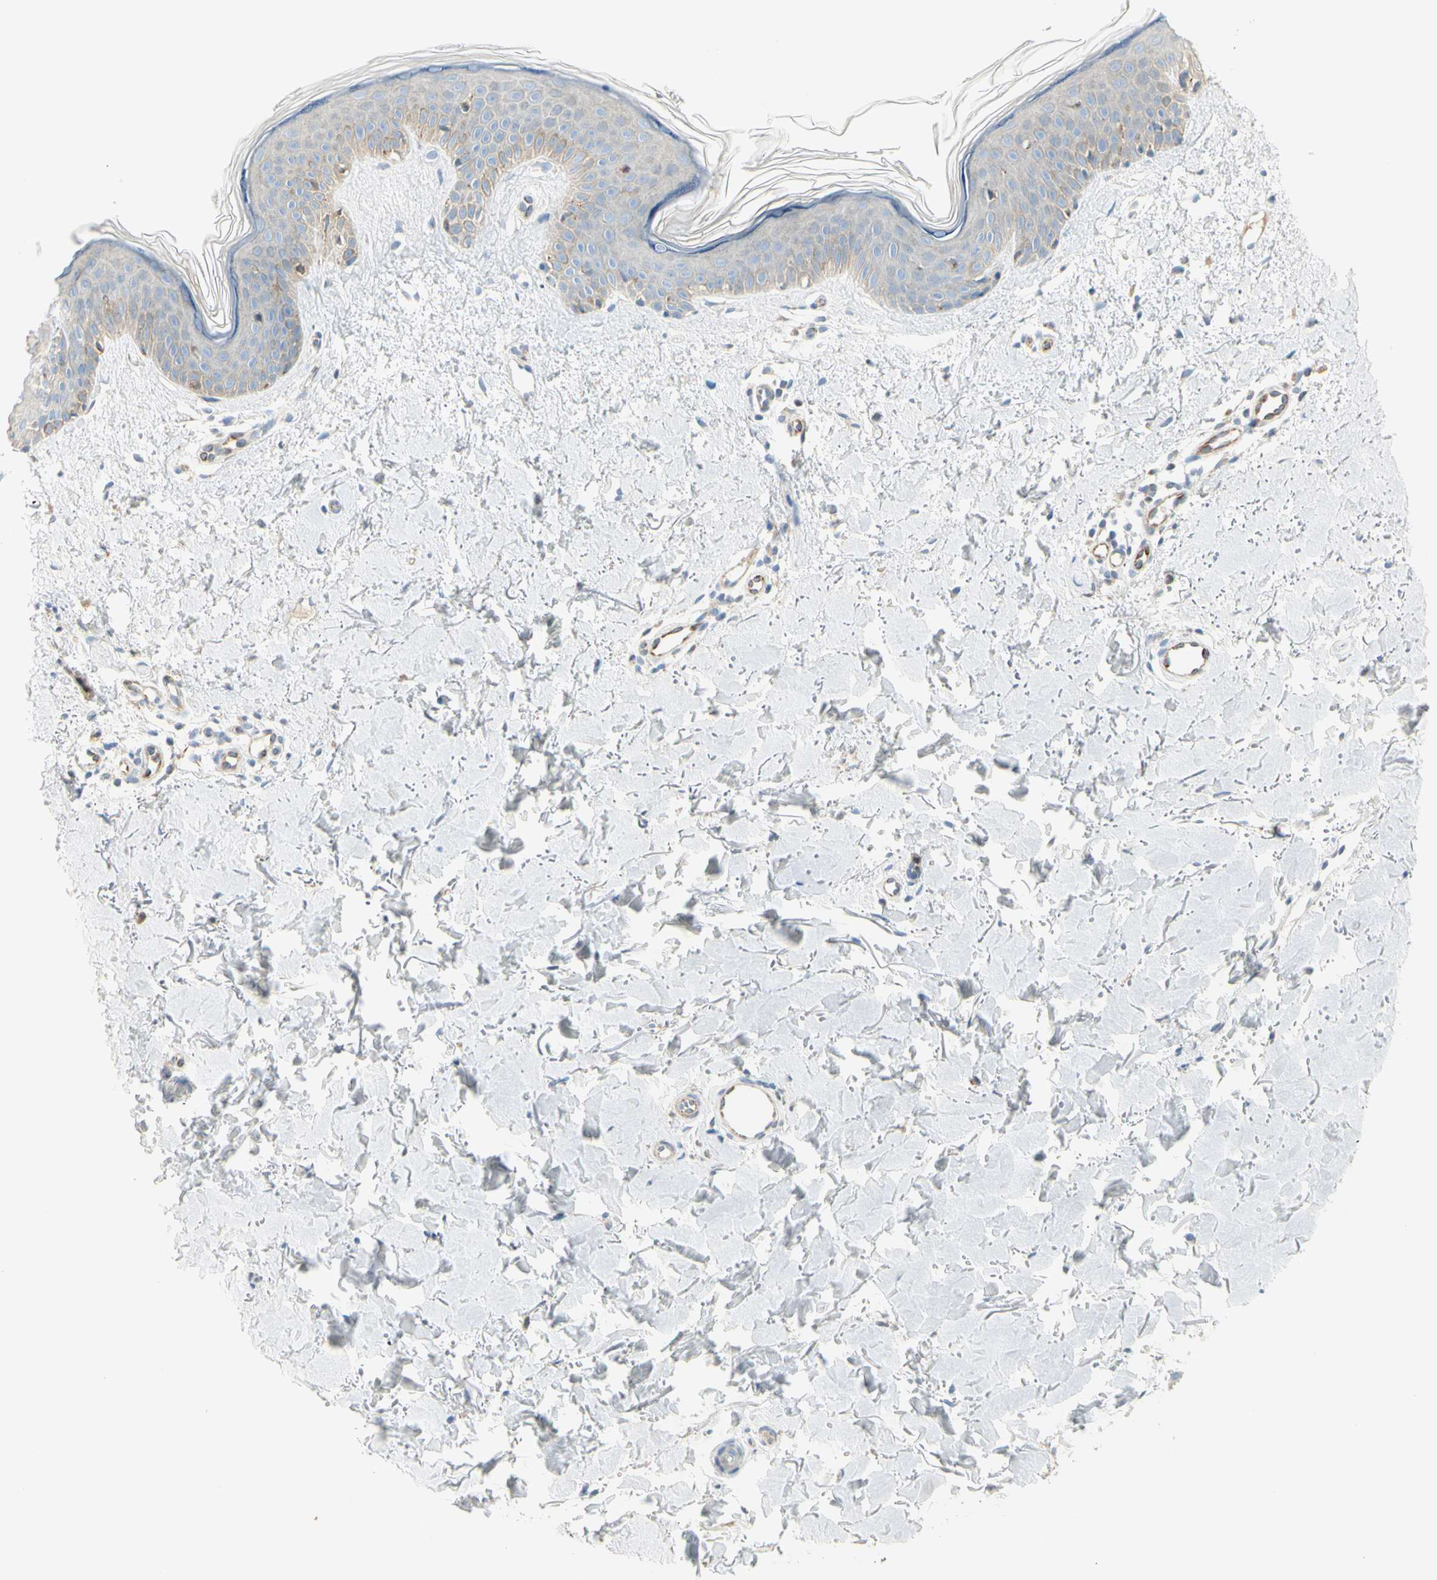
{"staining": {"intensity": "negative", "quantity": "none", "location": "none"}, "tissue": "skin", "cell_type": "Fibroblasts", "image_type": "normal", "snomed": [{"axis": "morphology", "description": "Normal tissue, NOS"}, {"axis": "topography", "description": "Skin"}], "caption": "This is an immunohistochemistry photomicrograph of unremarkable human skin. There is no staining in fibroblasts.", "gene": "TNFSF11", "patient": {"sex": "female", "age": 56}}